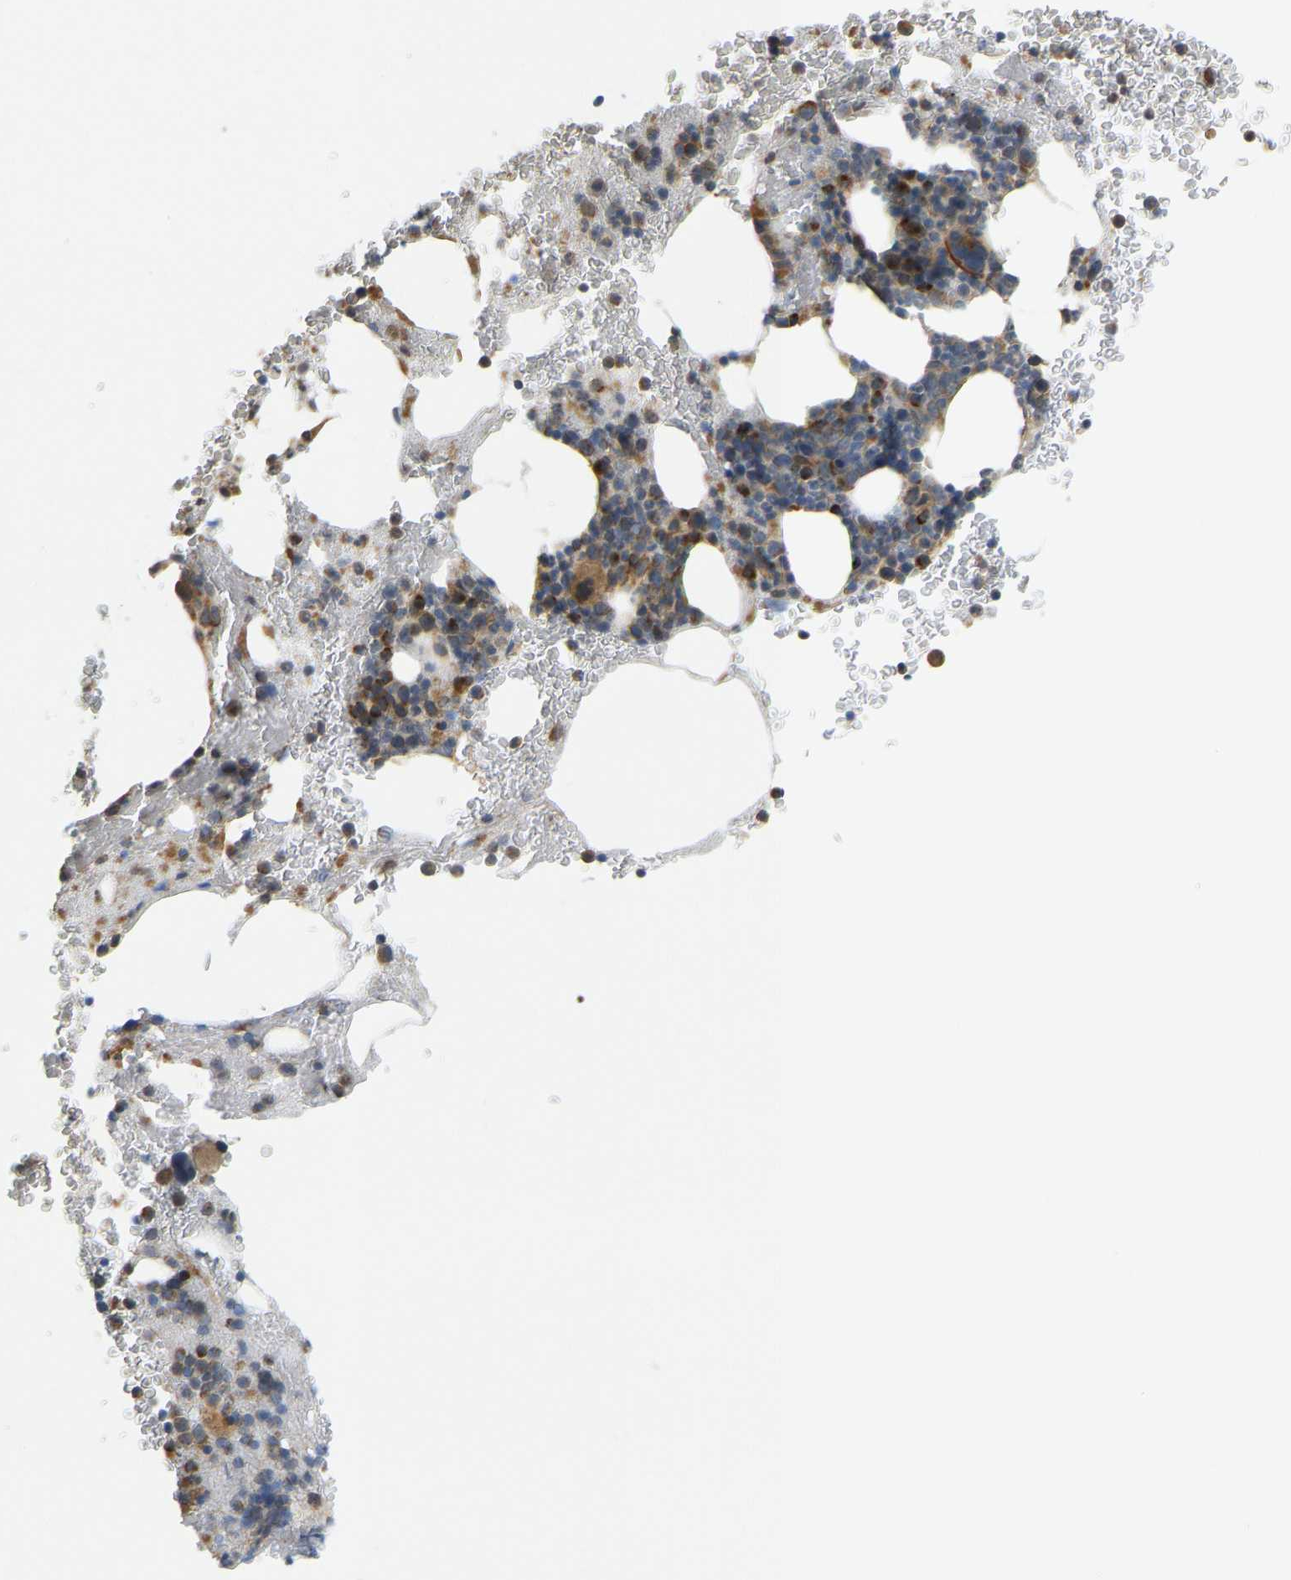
{"staining": {"intensity": "moderate", "quantity": "<25%", "location": "cytoplasmic/membranous"}, "tissue": "bone marrow", "cell_type": "Hematopoietic cells", "image_type": "normal", "snomed": [{"axis": "morphology", "description": "Normal tissue, NOS"}, {"axis": "morphology", "description": "Inflammation, NOS"}, {"axis": "topography", "description": "Bone marrow"}], "caption": "This photomicrograph reveals IHC staining of benign human bone marrow, with low moderate cytoplasmic/membranous expression in about <25% of hematopoietic cells.", "gene": "KIAA1671", "patient": {"sex": "male", "age": 63}}